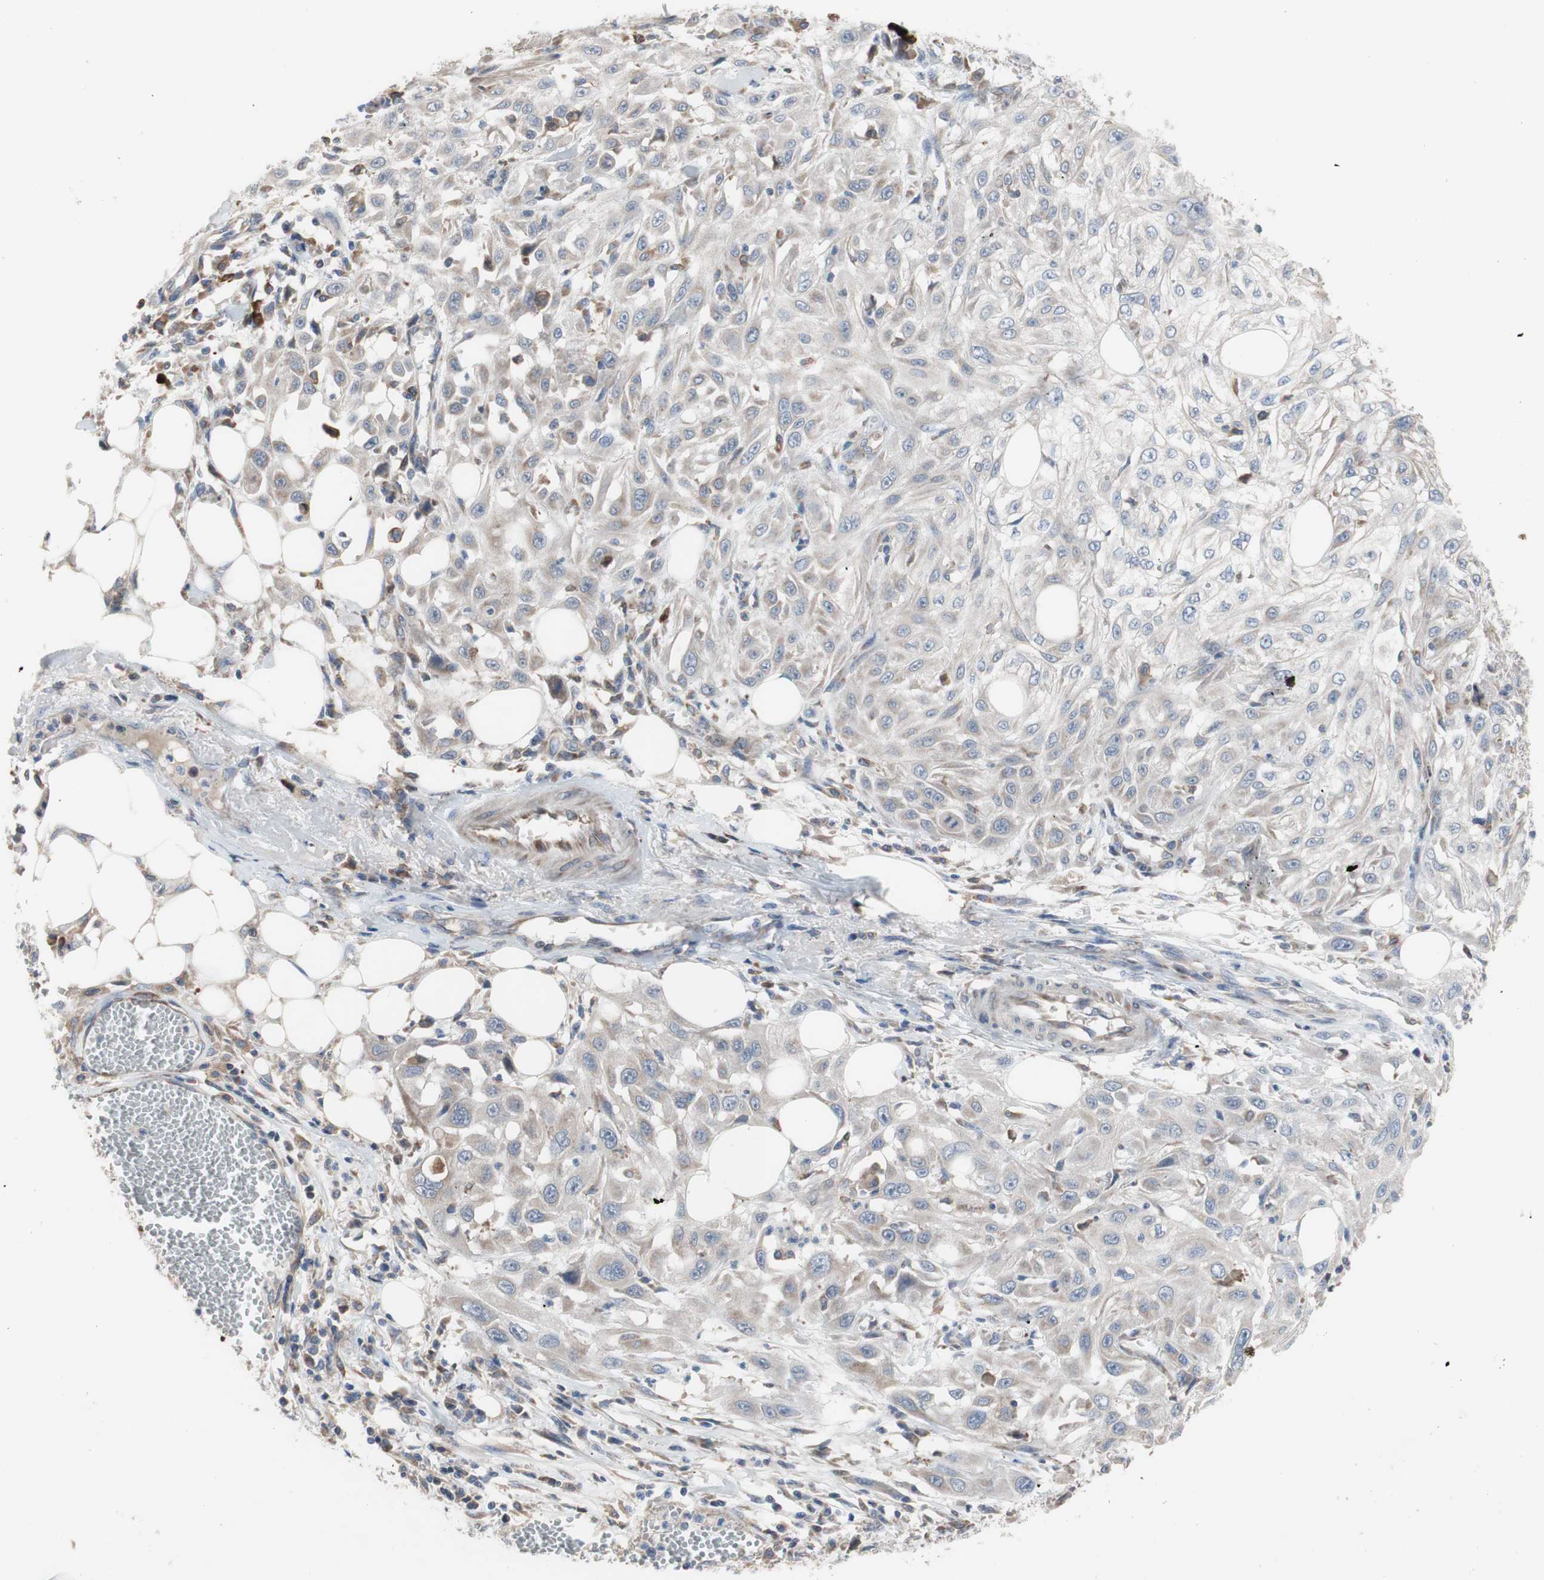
{"staining": {"intensity": "weak", "quantity": "25%-75%", "location": "cytoplasmic/membranous"}, "tissue": "skin cancer", "cell_type": "Tumor cells", "image_type": "cancer", "snomed": [{"axis": "morphology", "description": "Squamous cell carcinoma, NOS"}, {"axis": "topography", "description": "Skin"}], "caption": "Immunohistochemistry of squamous cell carcinoma (skin) displays low levels of weak cytoplasmic/membranous positivity in about 25%-75% of tumor cells.", "gene": "TTC14", "patient": {"sex": "male", "age": 75}}